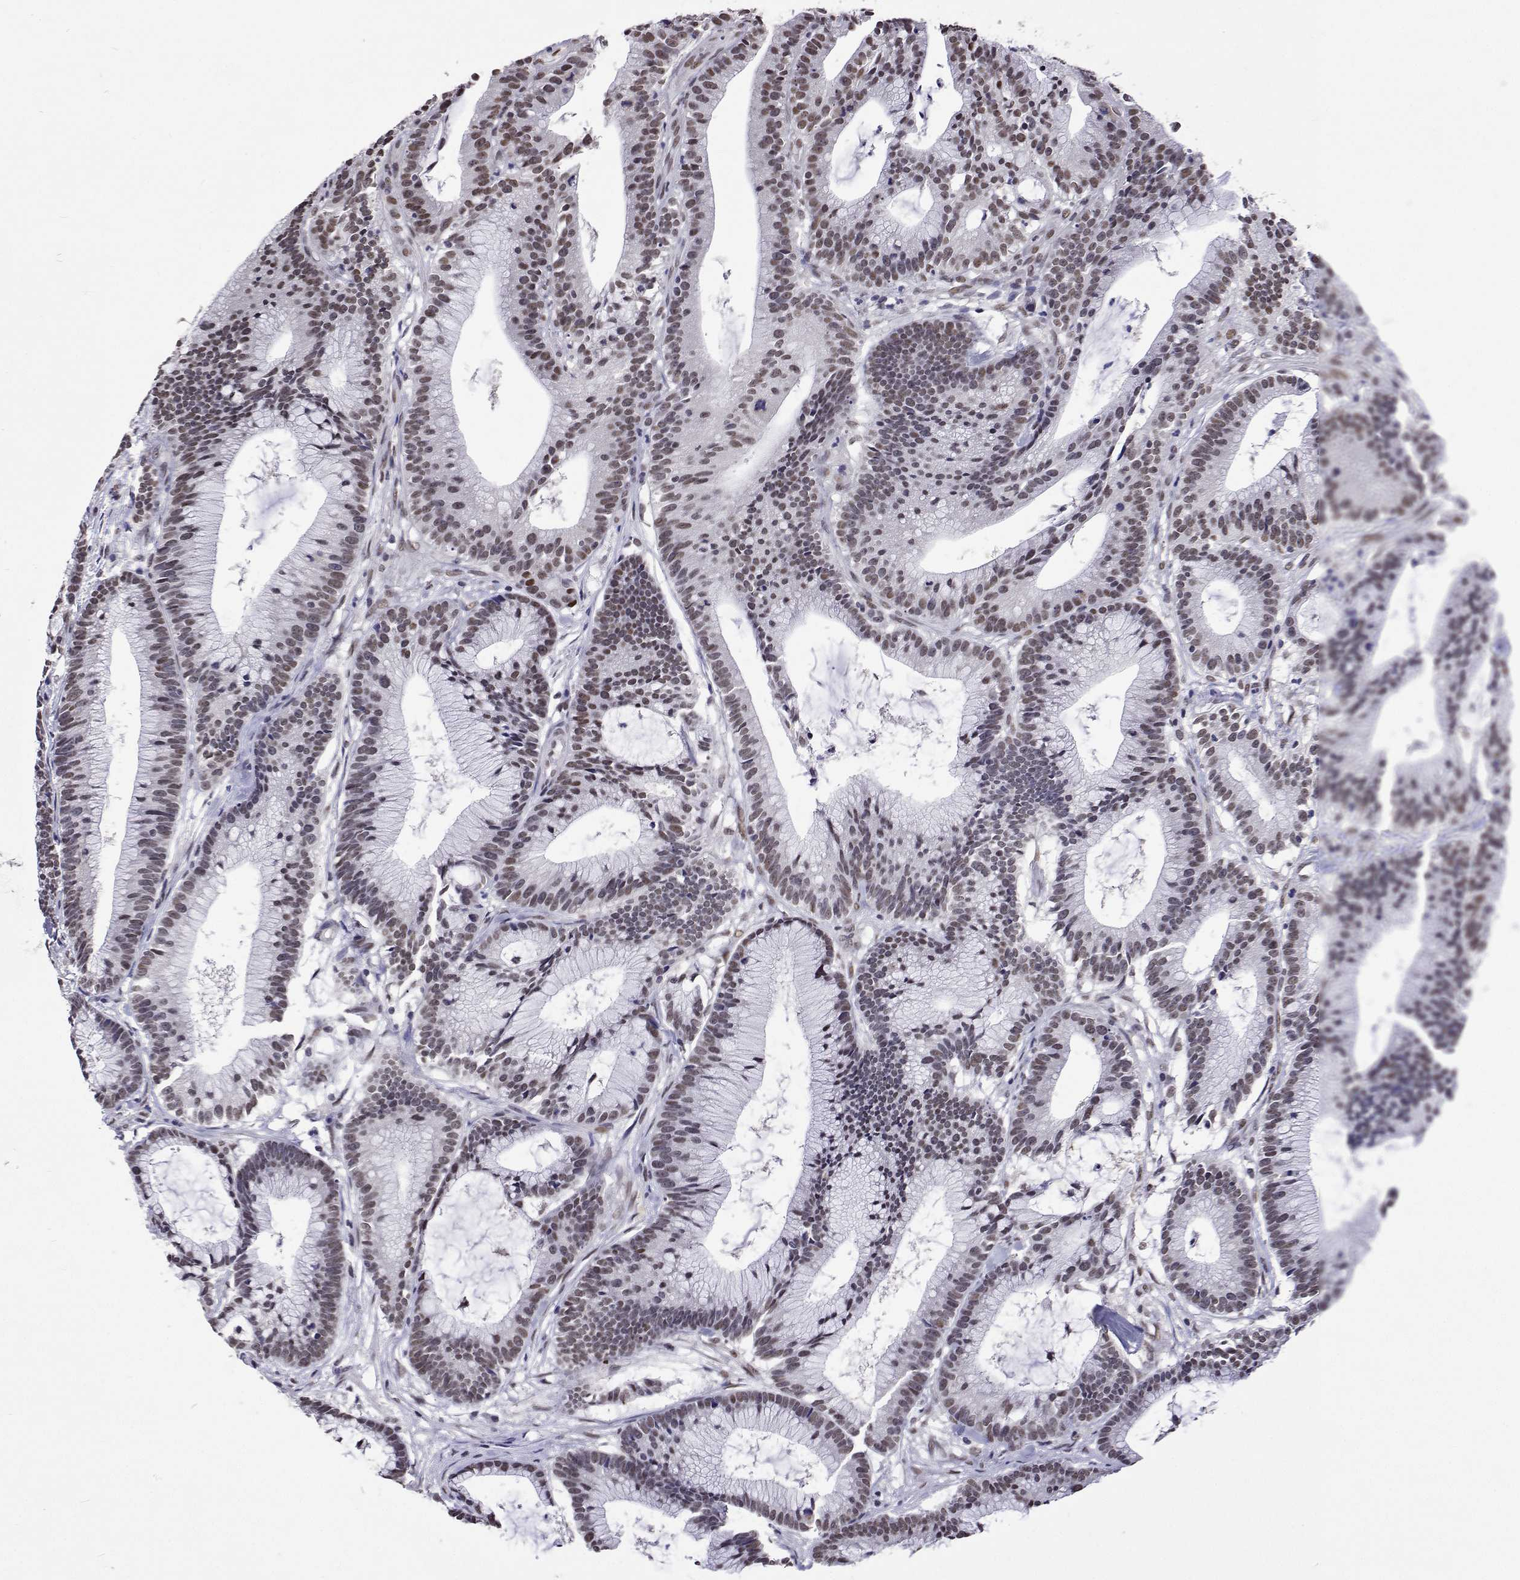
{"staining": {"intensity": "weak", "quantity": "25%-75%", "location": "nuclear"}, "tissue": "colorectal cancer", "cell_type": "Tumor cells", "image_type": "cancer", "snomed": [{"axis": "morphology", "description": "Adenocarcinoma, NOS"}, {"axis": "topography", "description": "Colon"}], "caption": "Colorectal adenocarcinoma stained with IHC demonstrates weak nuclear expression in about 25%-75% of tumor cells.", "gene": "HNRNPA0", "patient": {"sex": "female", "age": 78}}